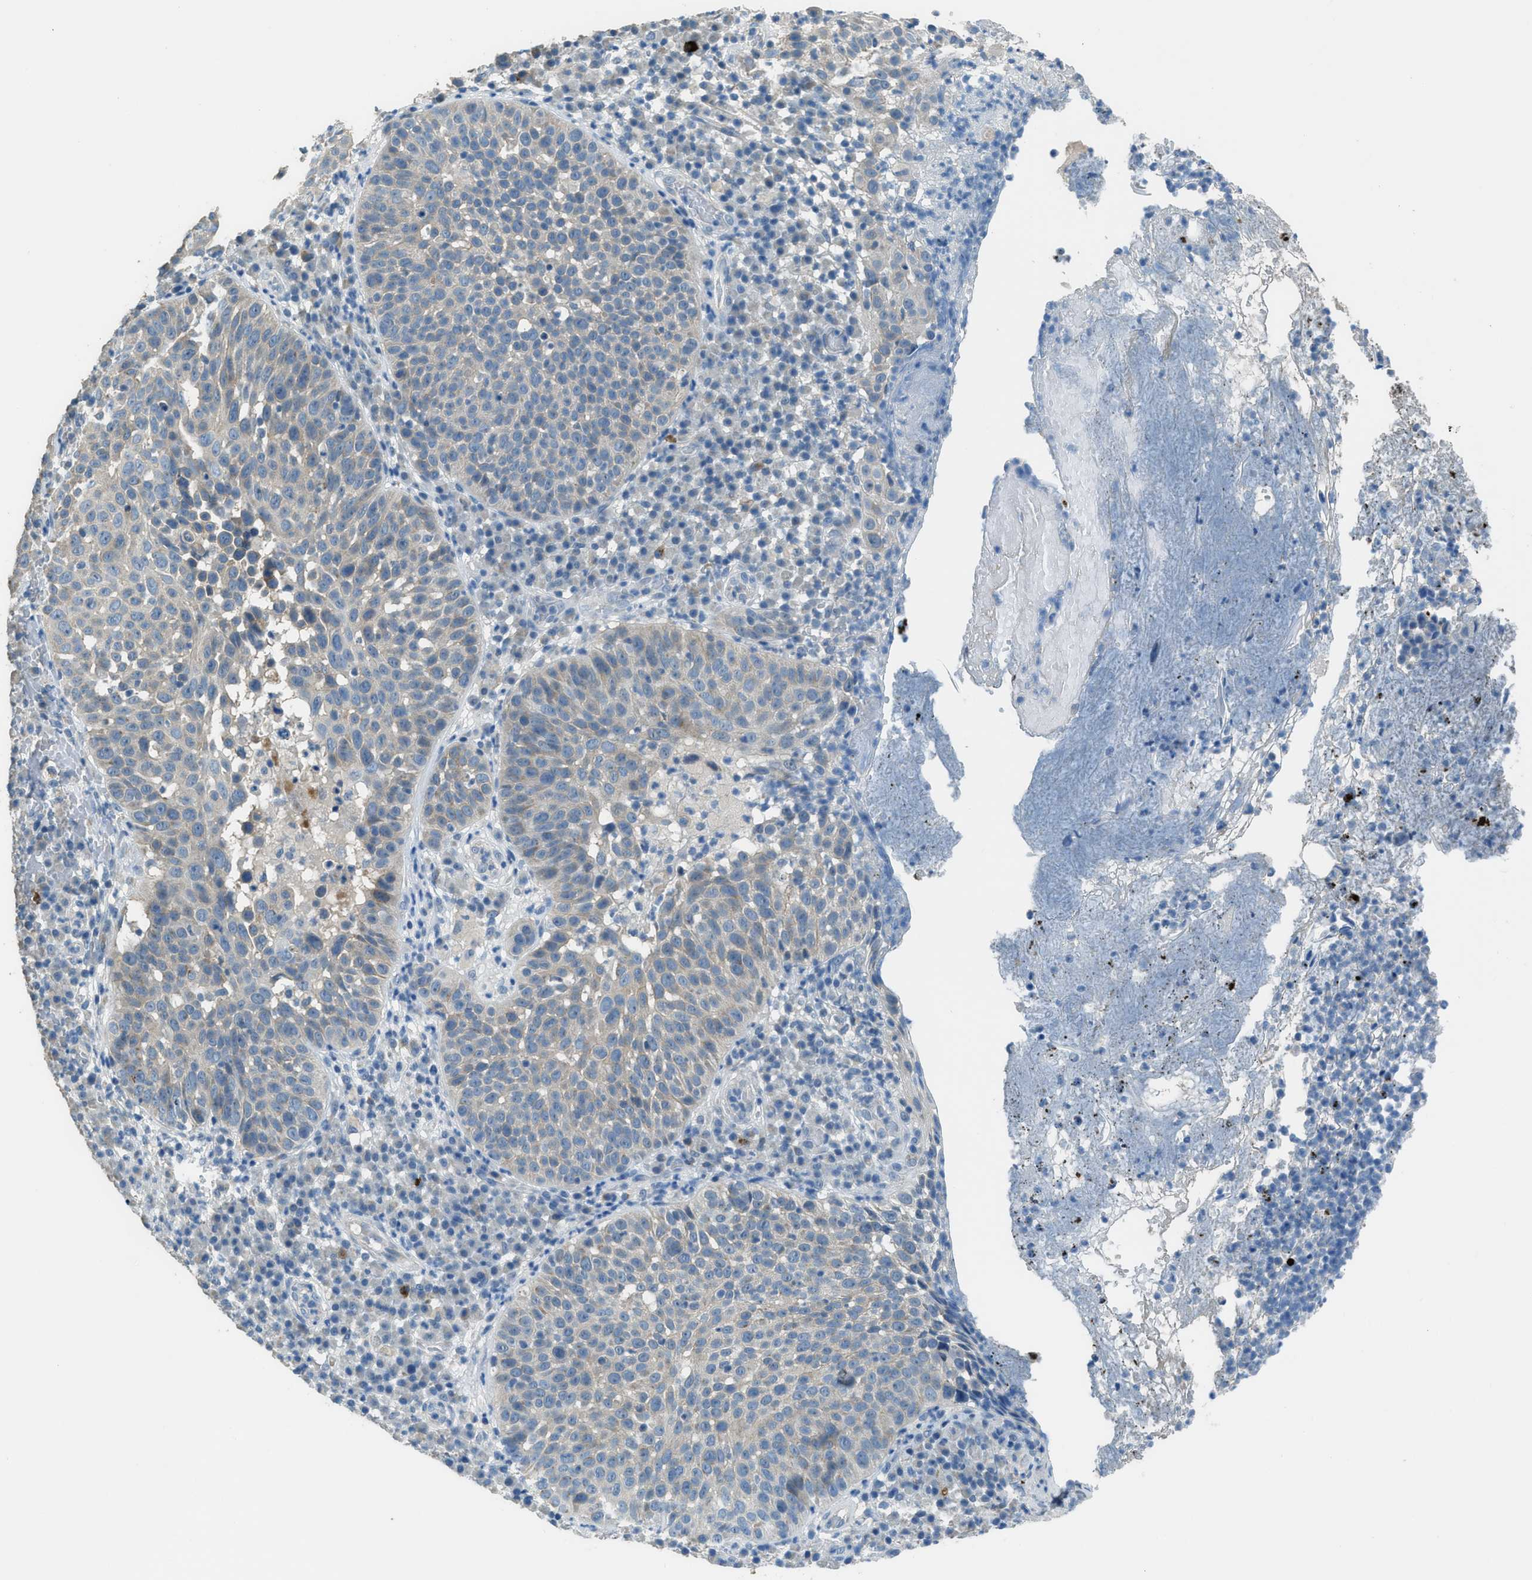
{"staining": {"intensity": "weak", "quantity": "<25%", "location": "cytoplasmic/membranous"}, "tissue": "skin cancer", "cell_type": "Tumor cells", "image_type": "cancer", "snomed": [{"axis": "morphology", "description": "Squamous cell carcinoma in situ, NOS"}, {"axis": "morphology", "description": "Squamous cell carcinoma, NOS"}, {"axis": "topography", "description": "Skin"}], "caption": "Tumor cells show no significant protein expression in skin cancer (squamous cell carcinoma in situ). (DAB (3,3'-diaminobenzidine) immunohistochemistry (IHC), high magnification).", "gene": "TIMD4", "patient": {"sex": "male", "age": 93}}